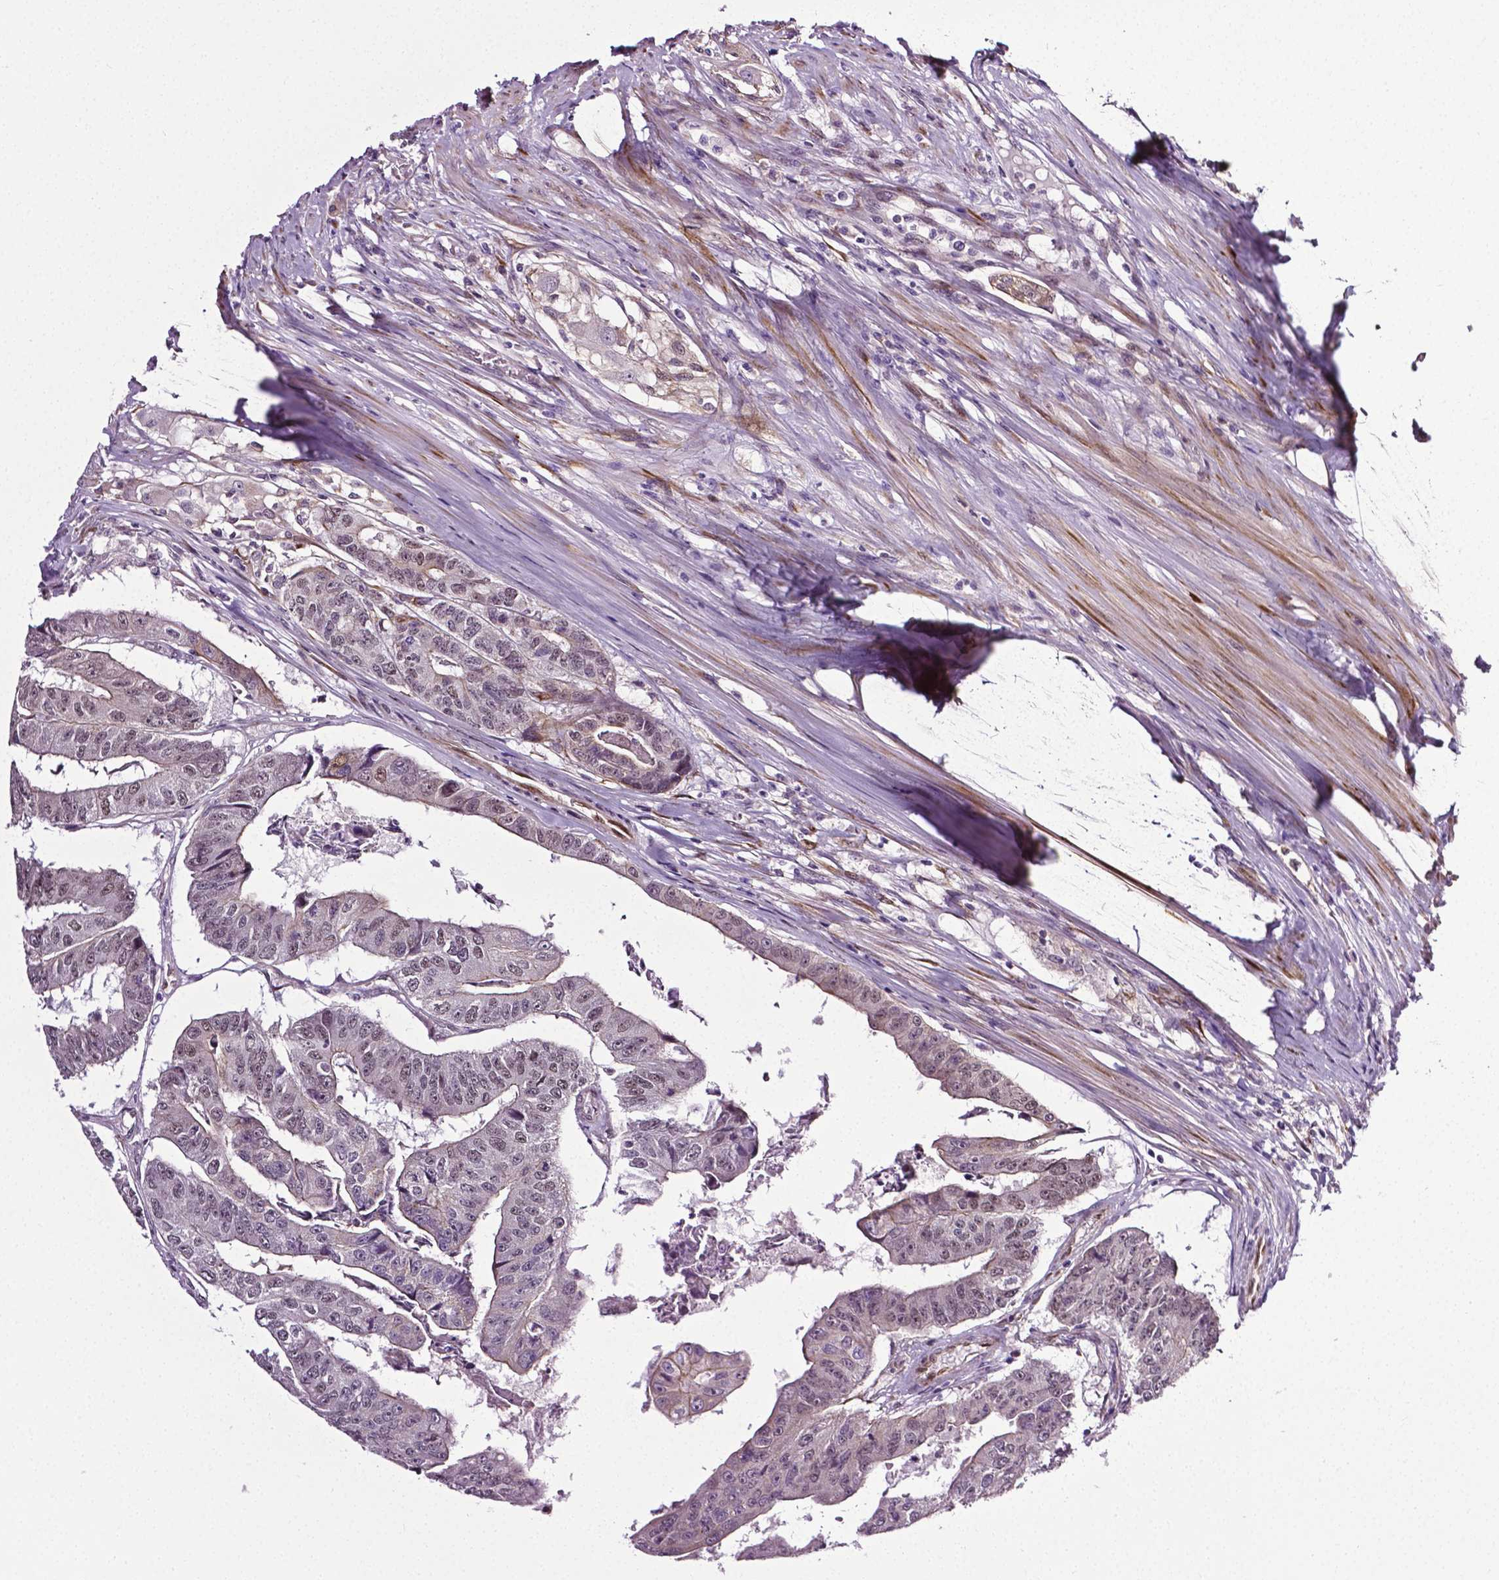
{"staining": {"intensity": "weak", "quantity": "<25%", "location": "cytoplasmic/membranous,nuclear"}, "tissue": "colorectal cancer", "cell_type": "Tumor cells", "image_type": "cancer", "snomed": [{"axis": "morphology", "description": "Adenocarcinoma, NOS"}, {"axis": "topography", "description": "Colon"}], "caption": "Tumor cells are negative for brown protein staining in colorectal cancer.", "gene": "PTGER3", "patient": {"sex": "female", "age": 67}}